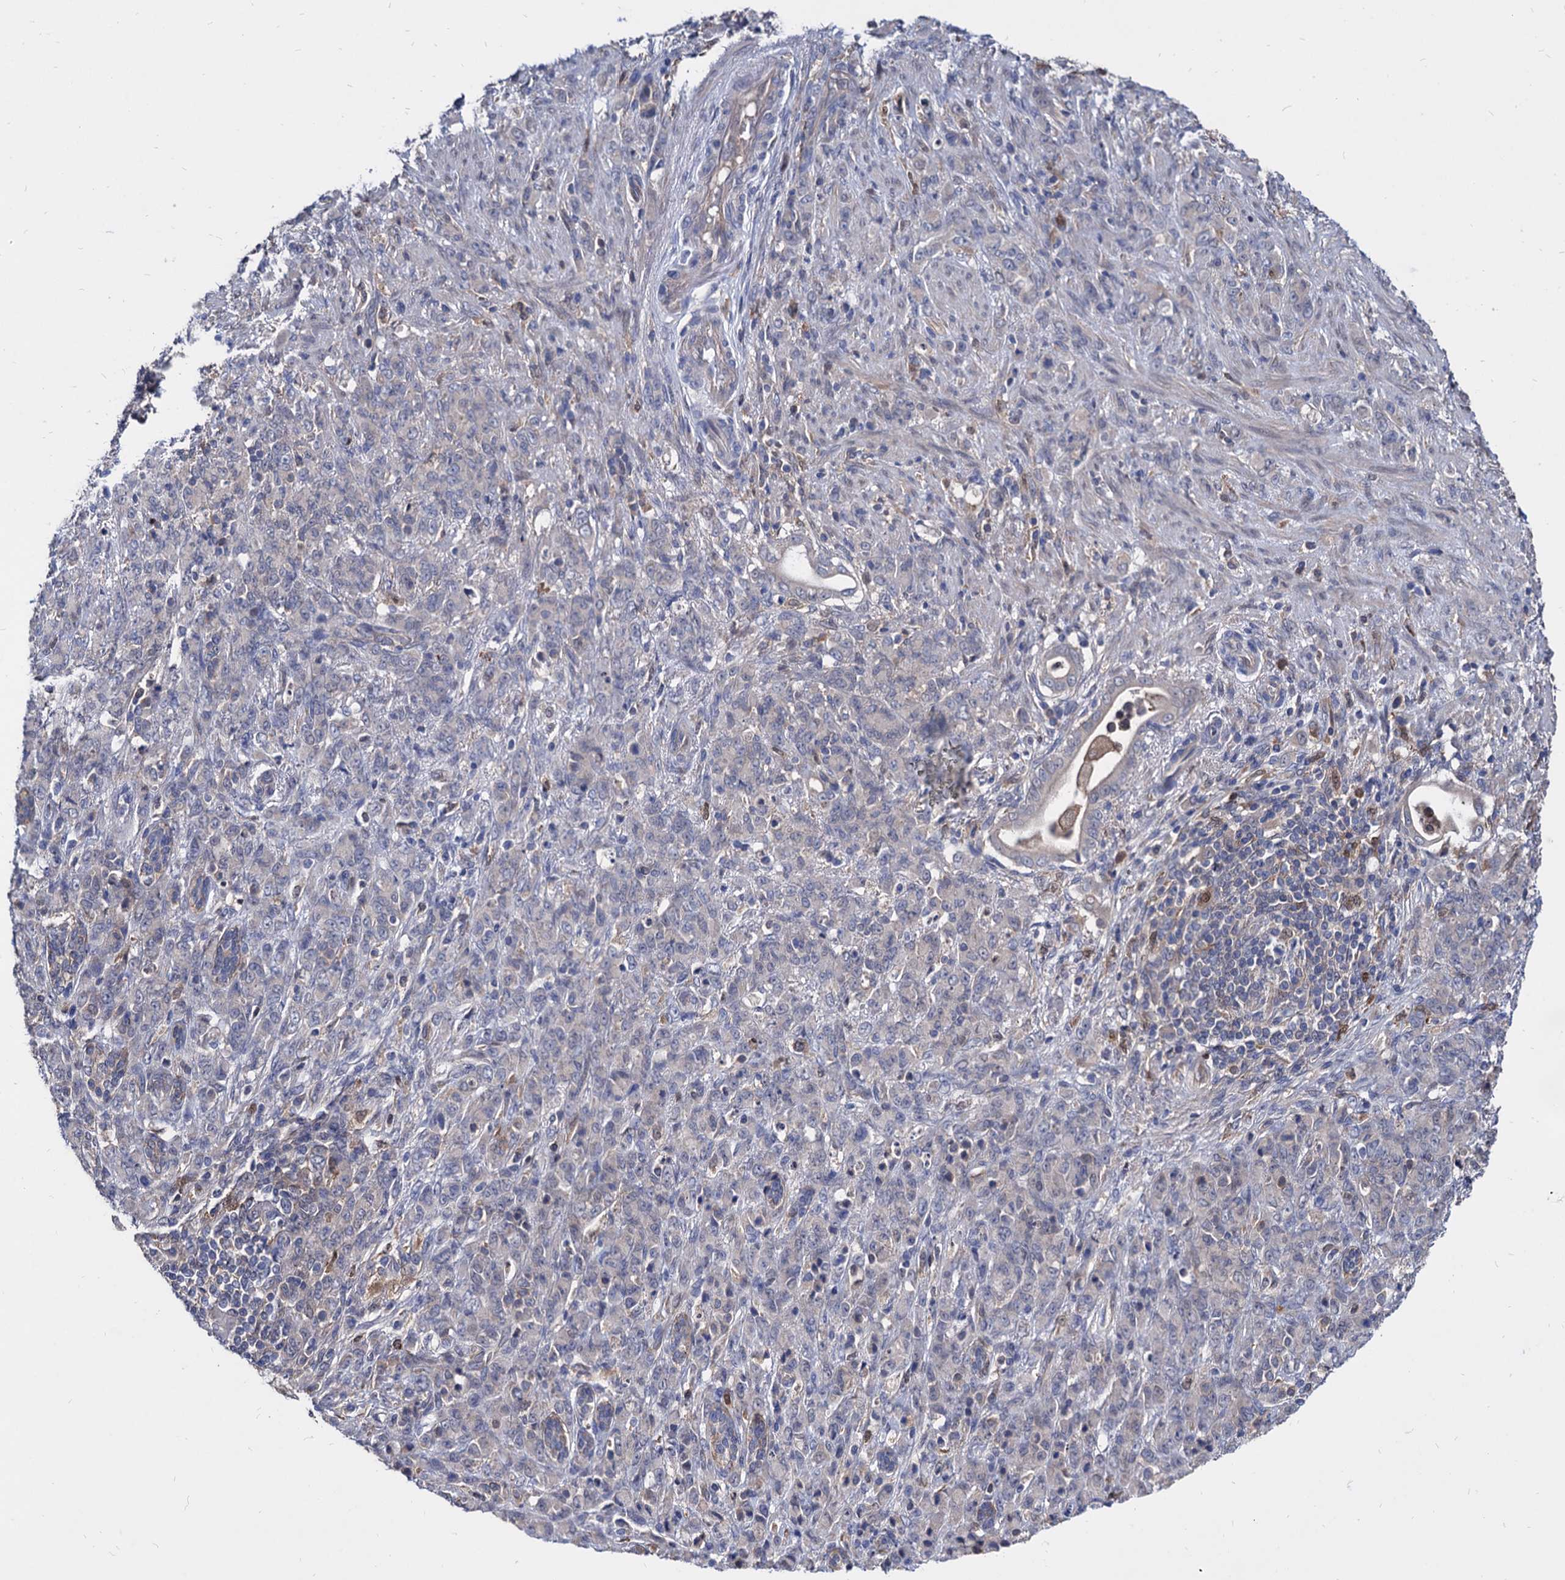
{"staining": {"intensity": "negative", "quantity": "none", "location": "none"}, "tissue": "stomach cancer", "cell_type": "Tumor cells", "image_type": "cancer", "snomed": [{"axis": "morphology", "description": "Adenocarcinoma, NOS"}, {"axis": "topography", "description": "Stomach"}], "caption": "This is a photomicrograph of immunohistochemistry (IHC) staining of stomach adenocarcinoma, which shows no staining in tumor cells.", "gene": "CPPED1", "patient": {"sex": "female", "age": 79}}